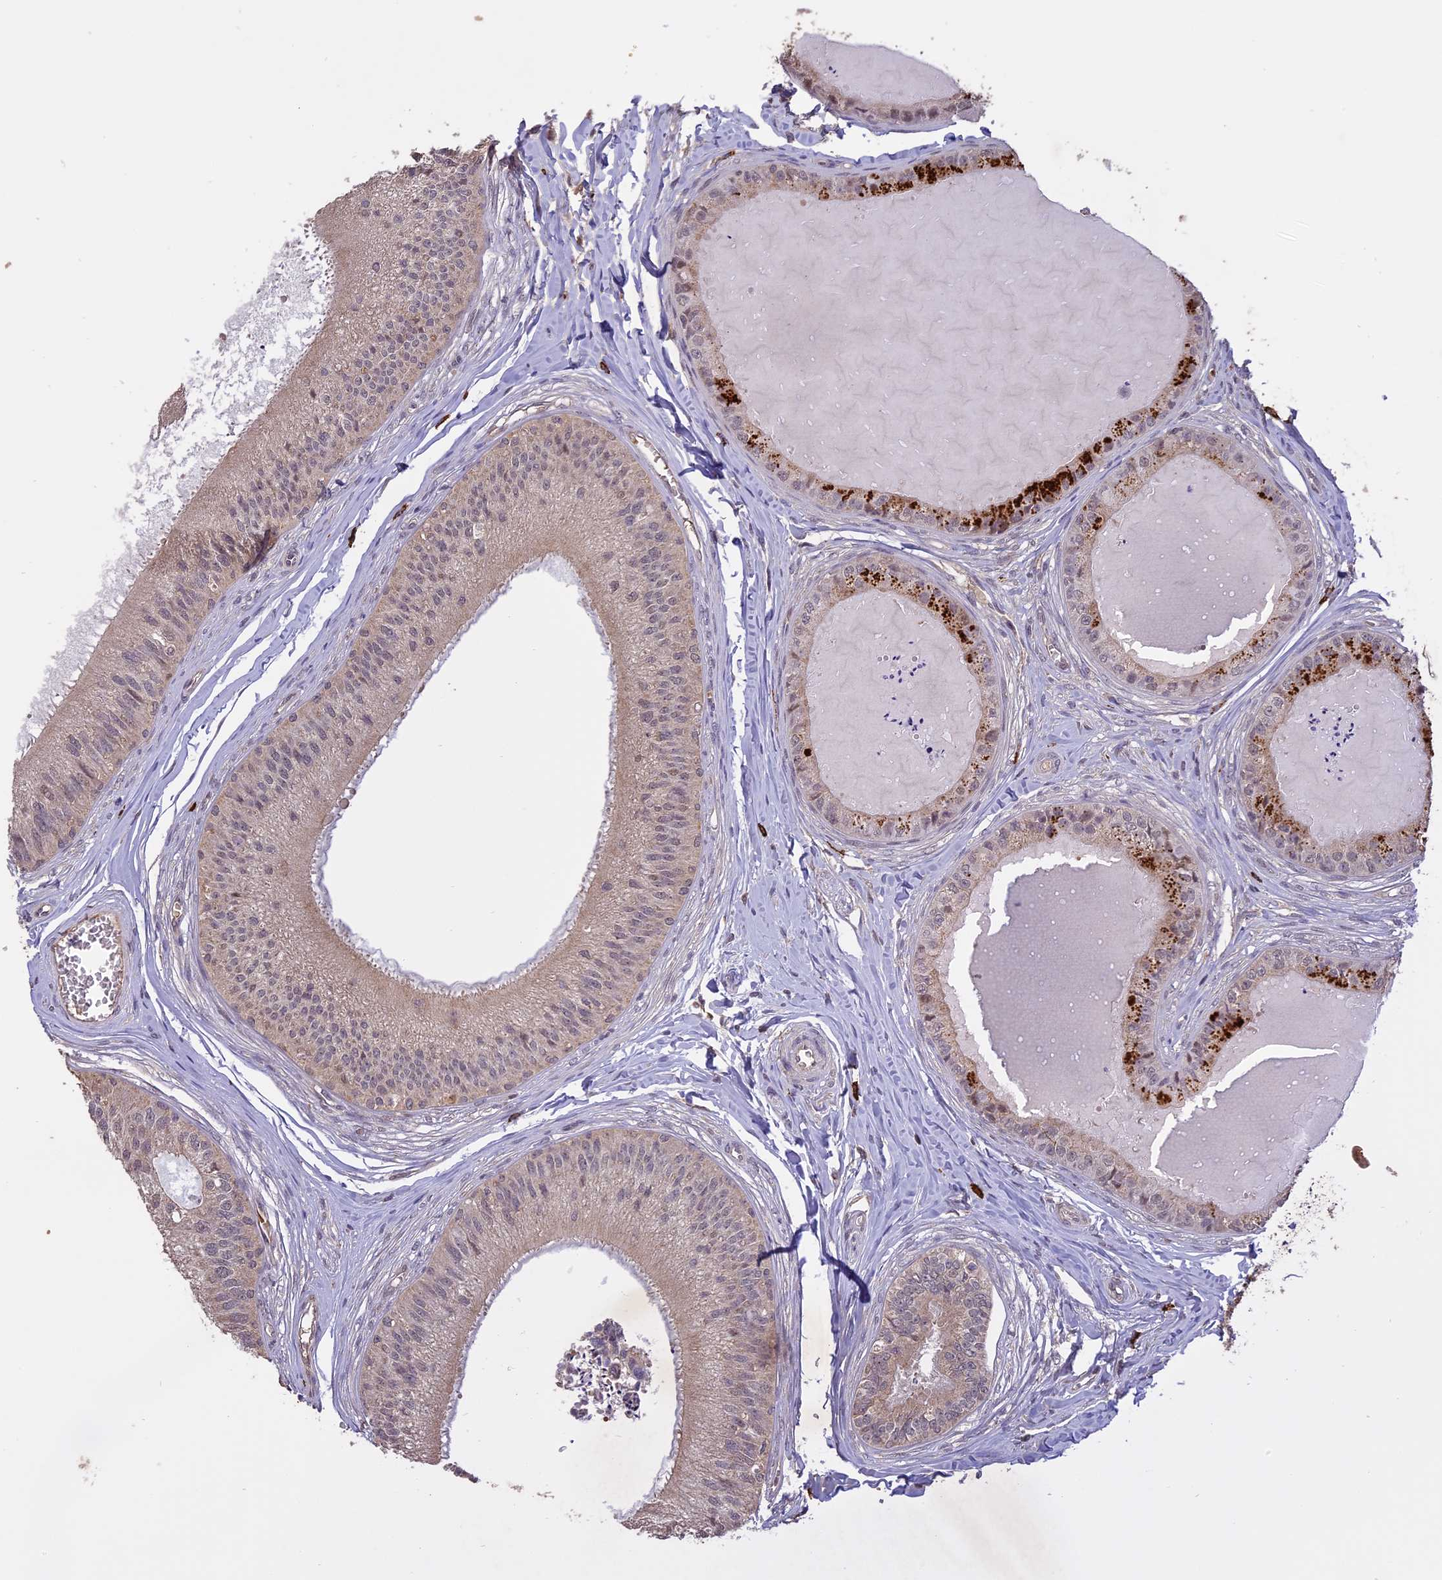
{"staining": {"intensity": "strong", "quantity": "<25%", "location": "cytoplasmic/membranous"}, "tissue": "epididymis", "cell_type": "Glandular cells", "image_type": "normal", "snomed": [{"axis": "morphology", "description": "Normal tissue, NOS"}, {"axis": "topography", "description": "Epididymis"}], "caption": "This is a histology image of immunohistochemistry staining of benign epididymis, which shows strong positivity in the cytoplasmic/membranous of glandular cells.", "gene": "TIGD7", "patient": {"sex": "male", "age": 31}}